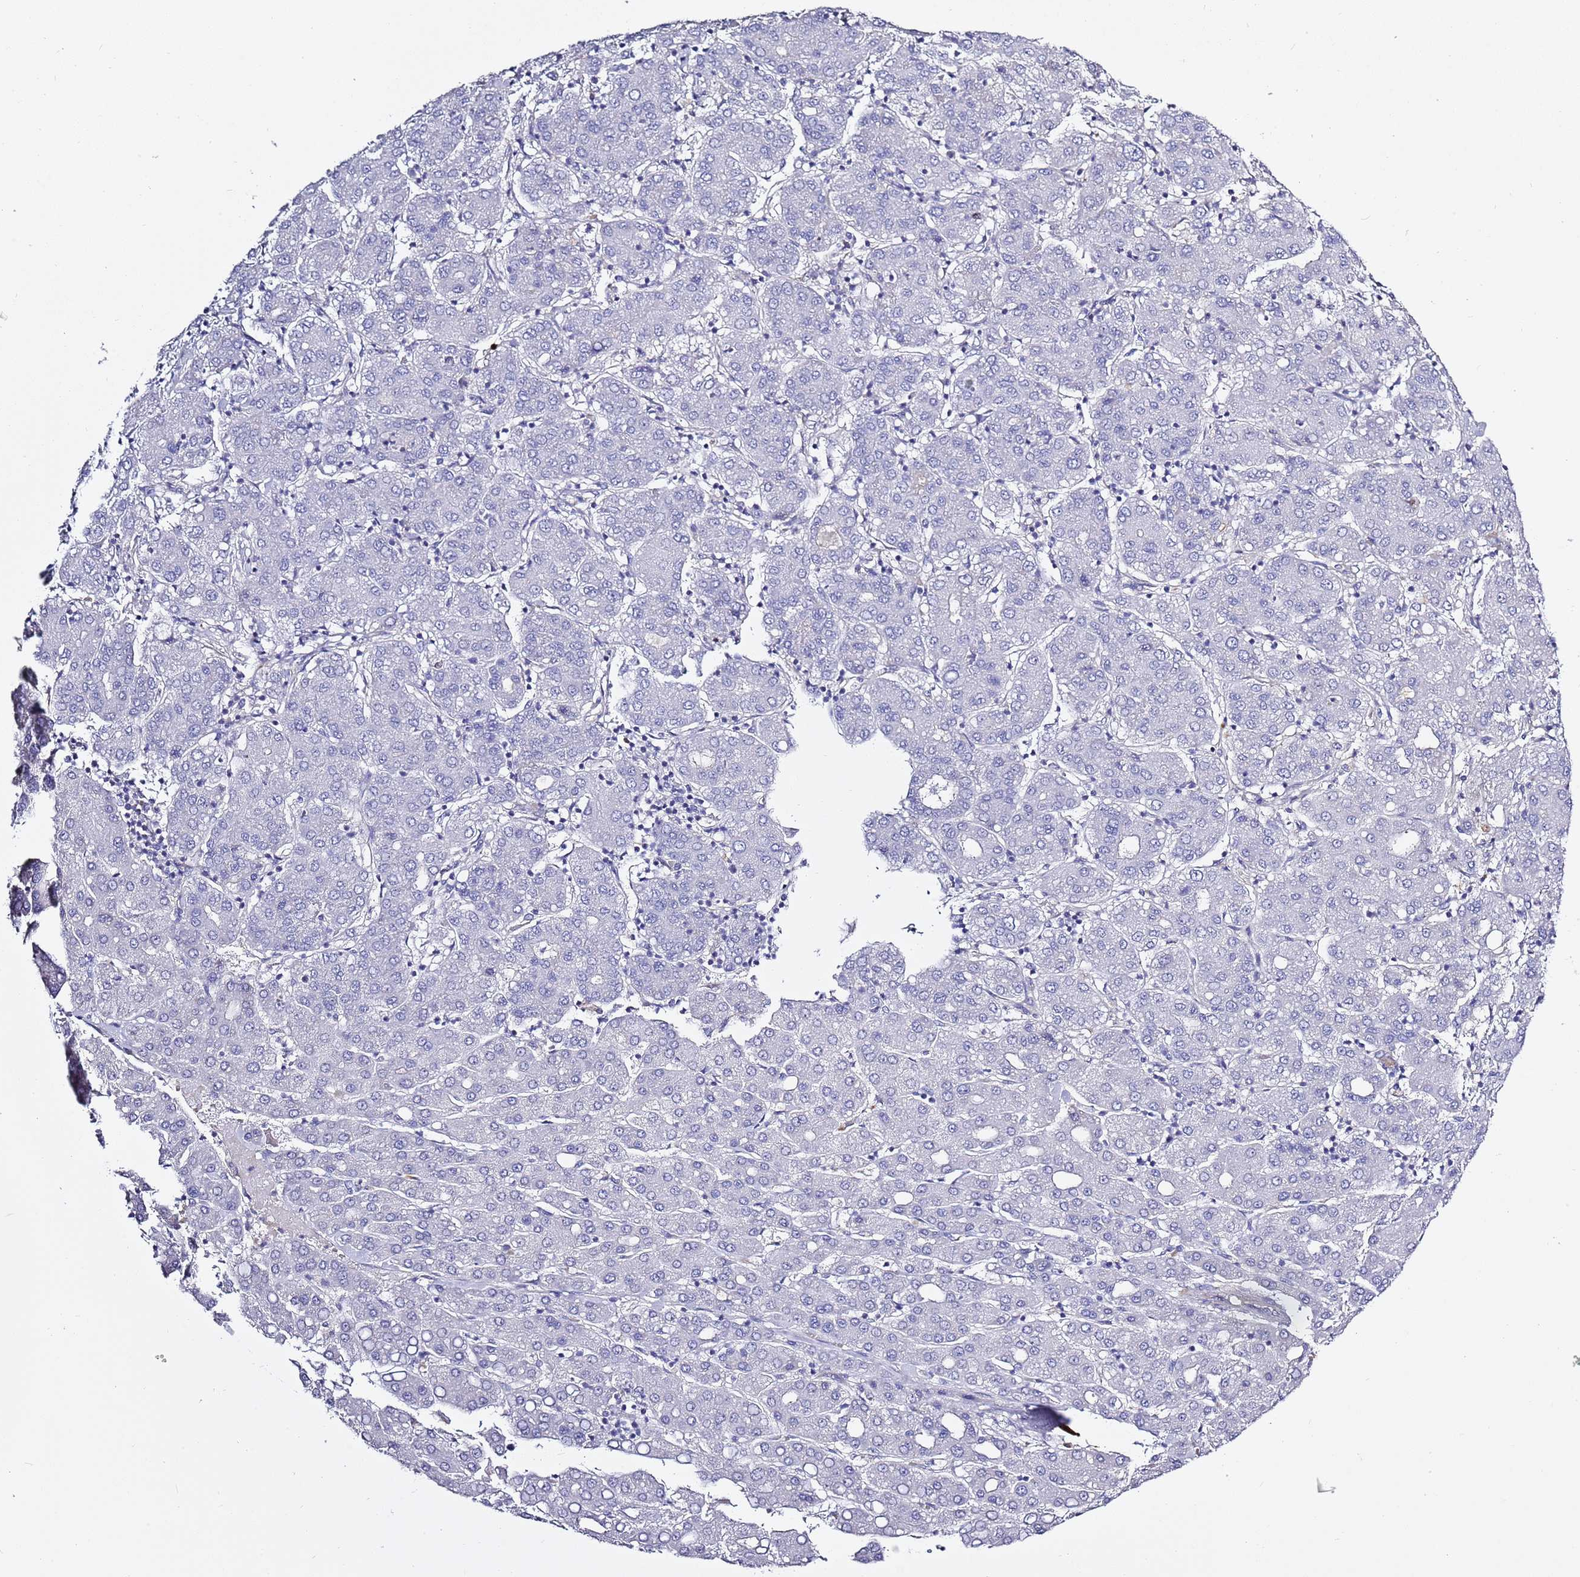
{"staining": {"intensity": "negative", "quantity": "none", "location": "none"}, "tissue": "liver cancer", "cell_type": "Tumor cells", "image_type": "cancer", "snomed": [{"axis": "morphology", "description": "Carcinoma, Hepatocellular, NOS"}, {"axis": "topography", "description": "Liver"}], "caption": "High power microscopy micrograph of an IHC image of liver hepatocellular carcinoma, revealing no significant positivity in tumor cells.", "gene": "RFK", "patient": {"sex": "male", "age": 65}}